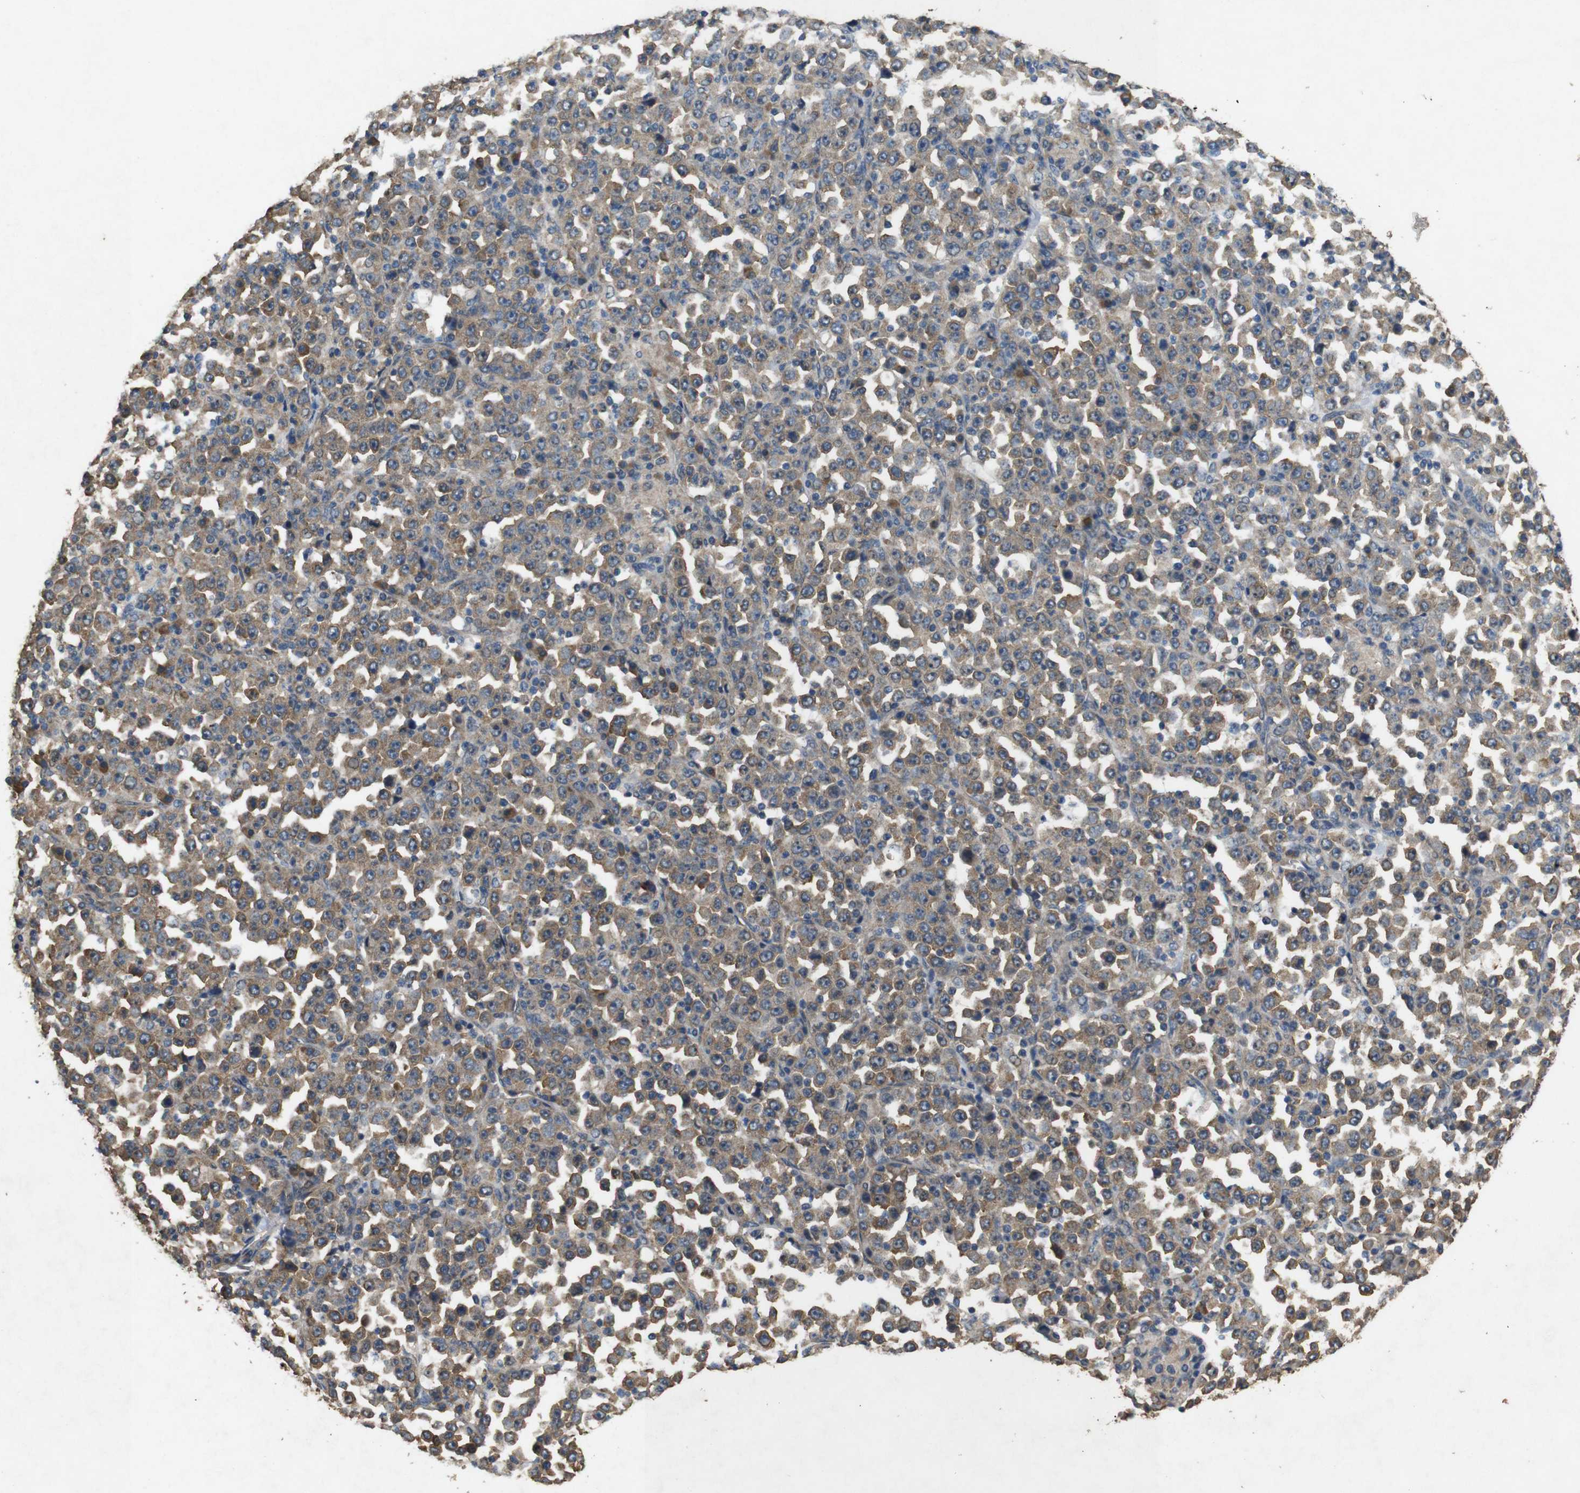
{"staining": {"intensity": "moderate", "quantity": ">75%", "location": "cytoplasmic/membranous"}, "tissue": "stomach cancer", "cell_type": "Tumor cells", "image_type": "cancer", "snomed": [{"axis": "morphology", "description": "Normal tissue, NOS"}, {"axis": "morphology", "description": "Adenocarcinoma, NOS"}, {"axis": "topography", "description": "Stomach, upper"}, {"axis": "topography", "description": "Stomach"}], "caption": "Stomach adenocarcinoma was stained to show a protein in brown. There is medium levels of moderate cytoplasmic/membranous expression in approximately >75% of tumor cells.", "gene": "BNIP3", "patient": {"sex": "male", "age": 59}}